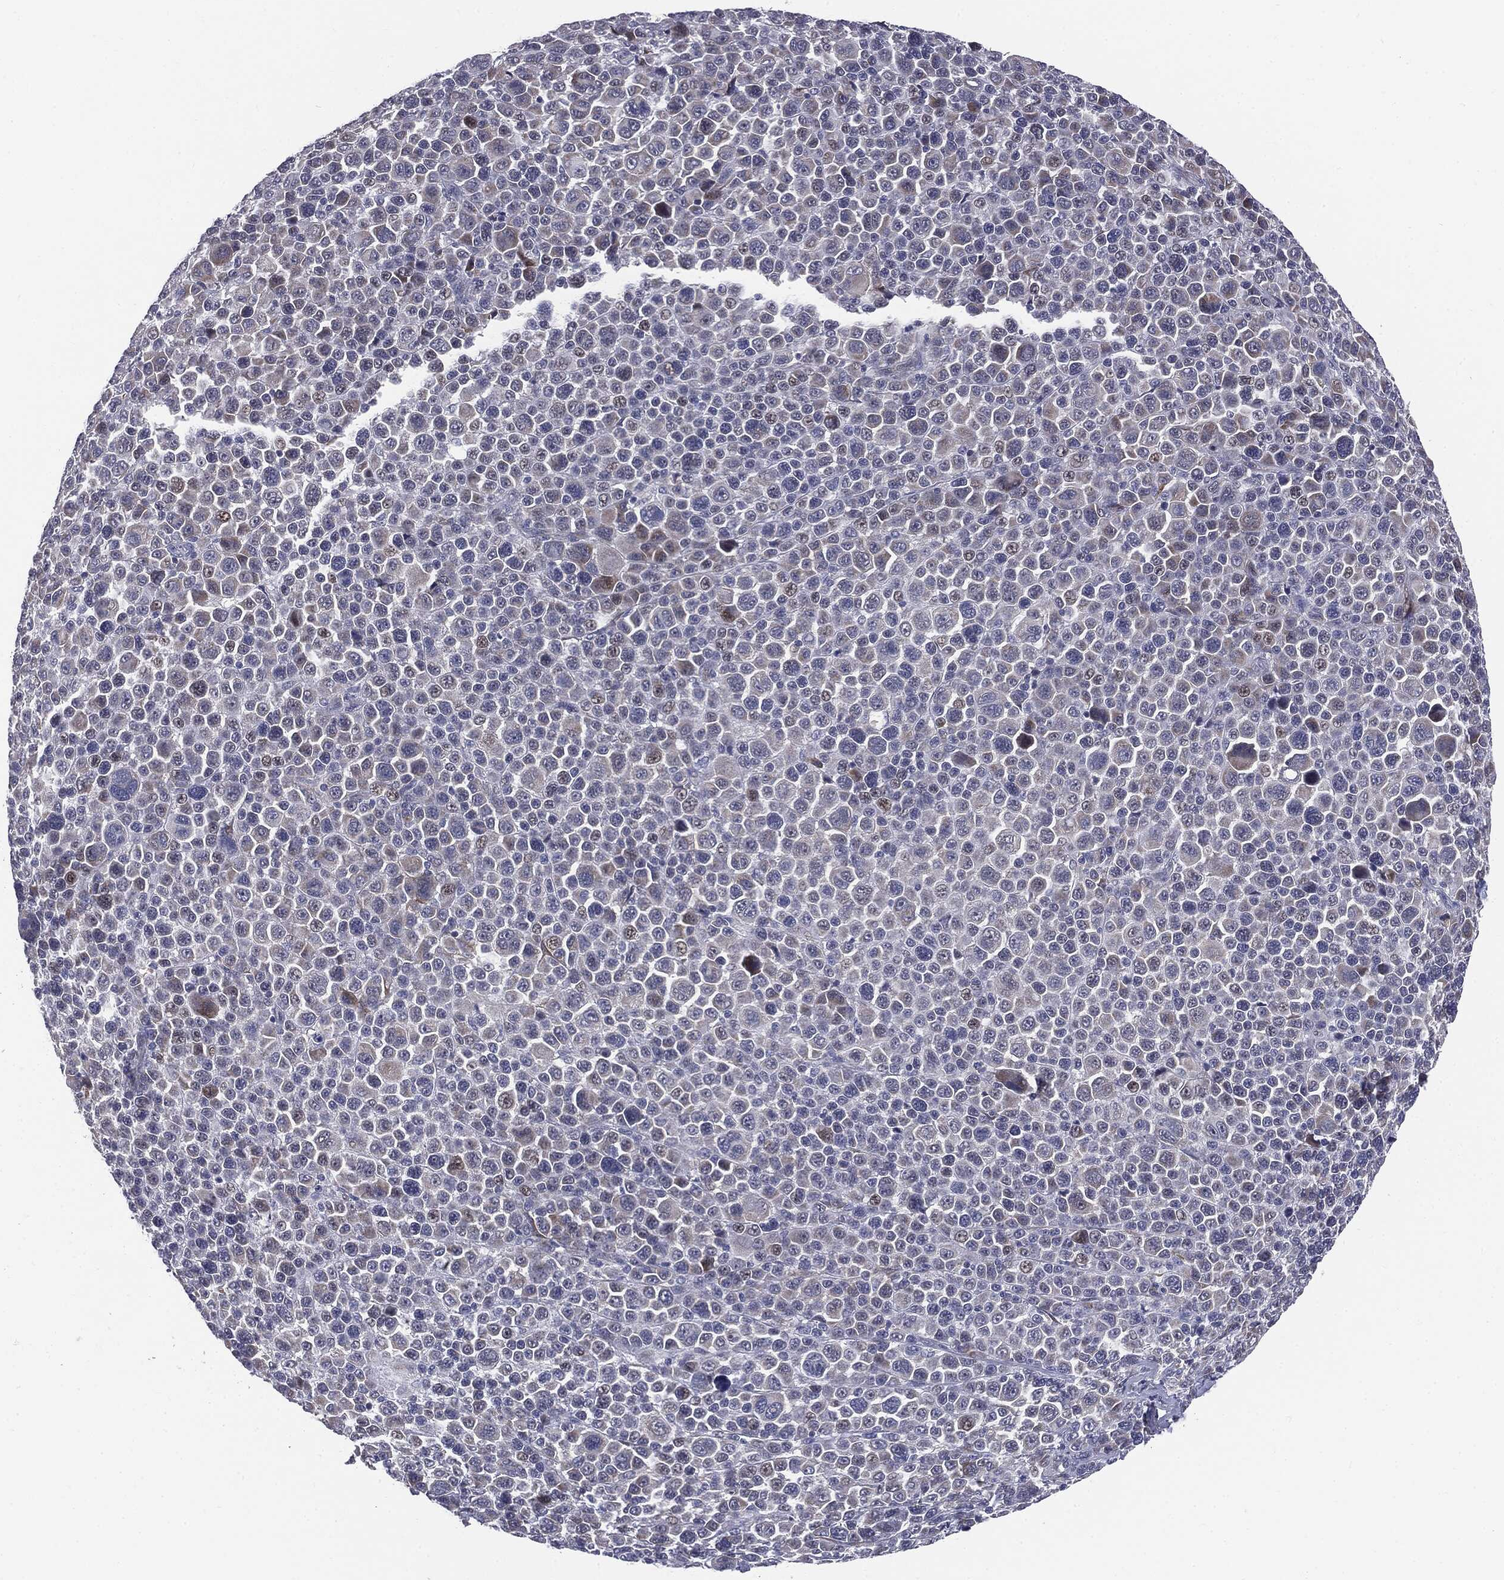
{"staining": {"intensity": "negative", "quantity": "none", "location": "none"}, "tissue": "melanoma", "cell_type": "Tumor cells", "image_type": "cancer", "snomed": [{"axis": "morphology", "description": "Malignant melanoma, NOS"}, {"axis": "topography", "description": "Skin"}], "caption": "Protein analysis of malignant melanoma exhibits no significant positivity in tumor cells.", "gene": "KRT5", "patient": {"sex": "female", "age": 57}}